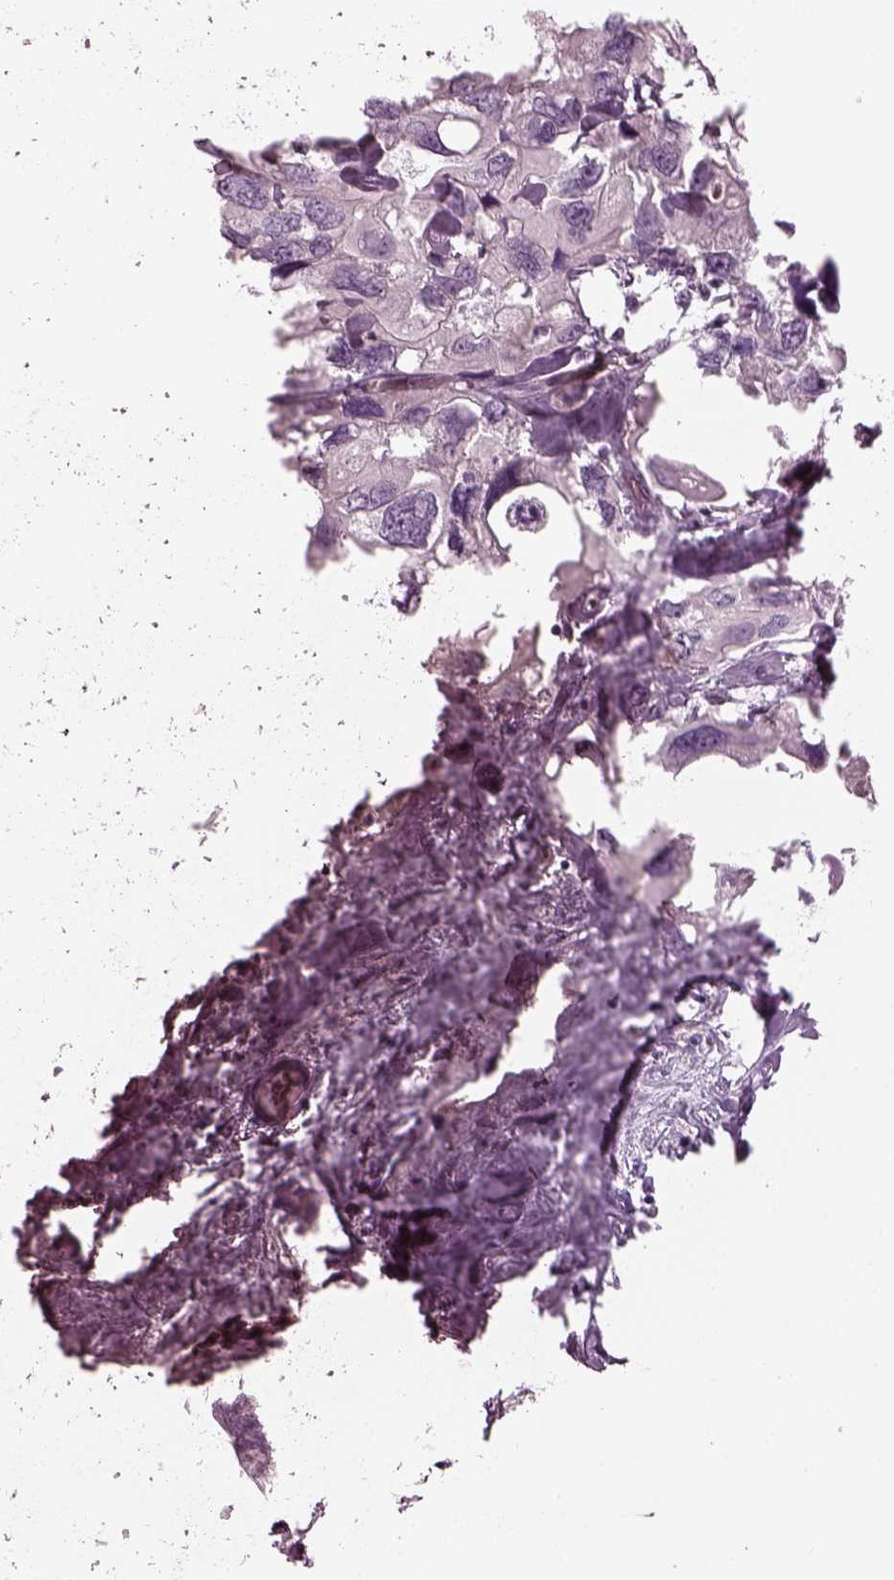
{"staining": {"intensity": "negative", "quantity": "none", "location": "none"}, "tissue": "urothelial cancer", "cell_type": "Tumor cells", "image_type": "cancer", "snomed": [{"axis": "morphology", "description": "Urothelial carcinoma, High grade"}, {"axis": "topography", "description": "Urinary bladder"}], "caption": "High power microscopy photomicrograph of an IHC photomicrograph of urothelial carcinoma (high-grade), revealing no significant positivity in tumor cells.", "gene": "BFSP1", "patient": {"sex": "male", "age": 59}}